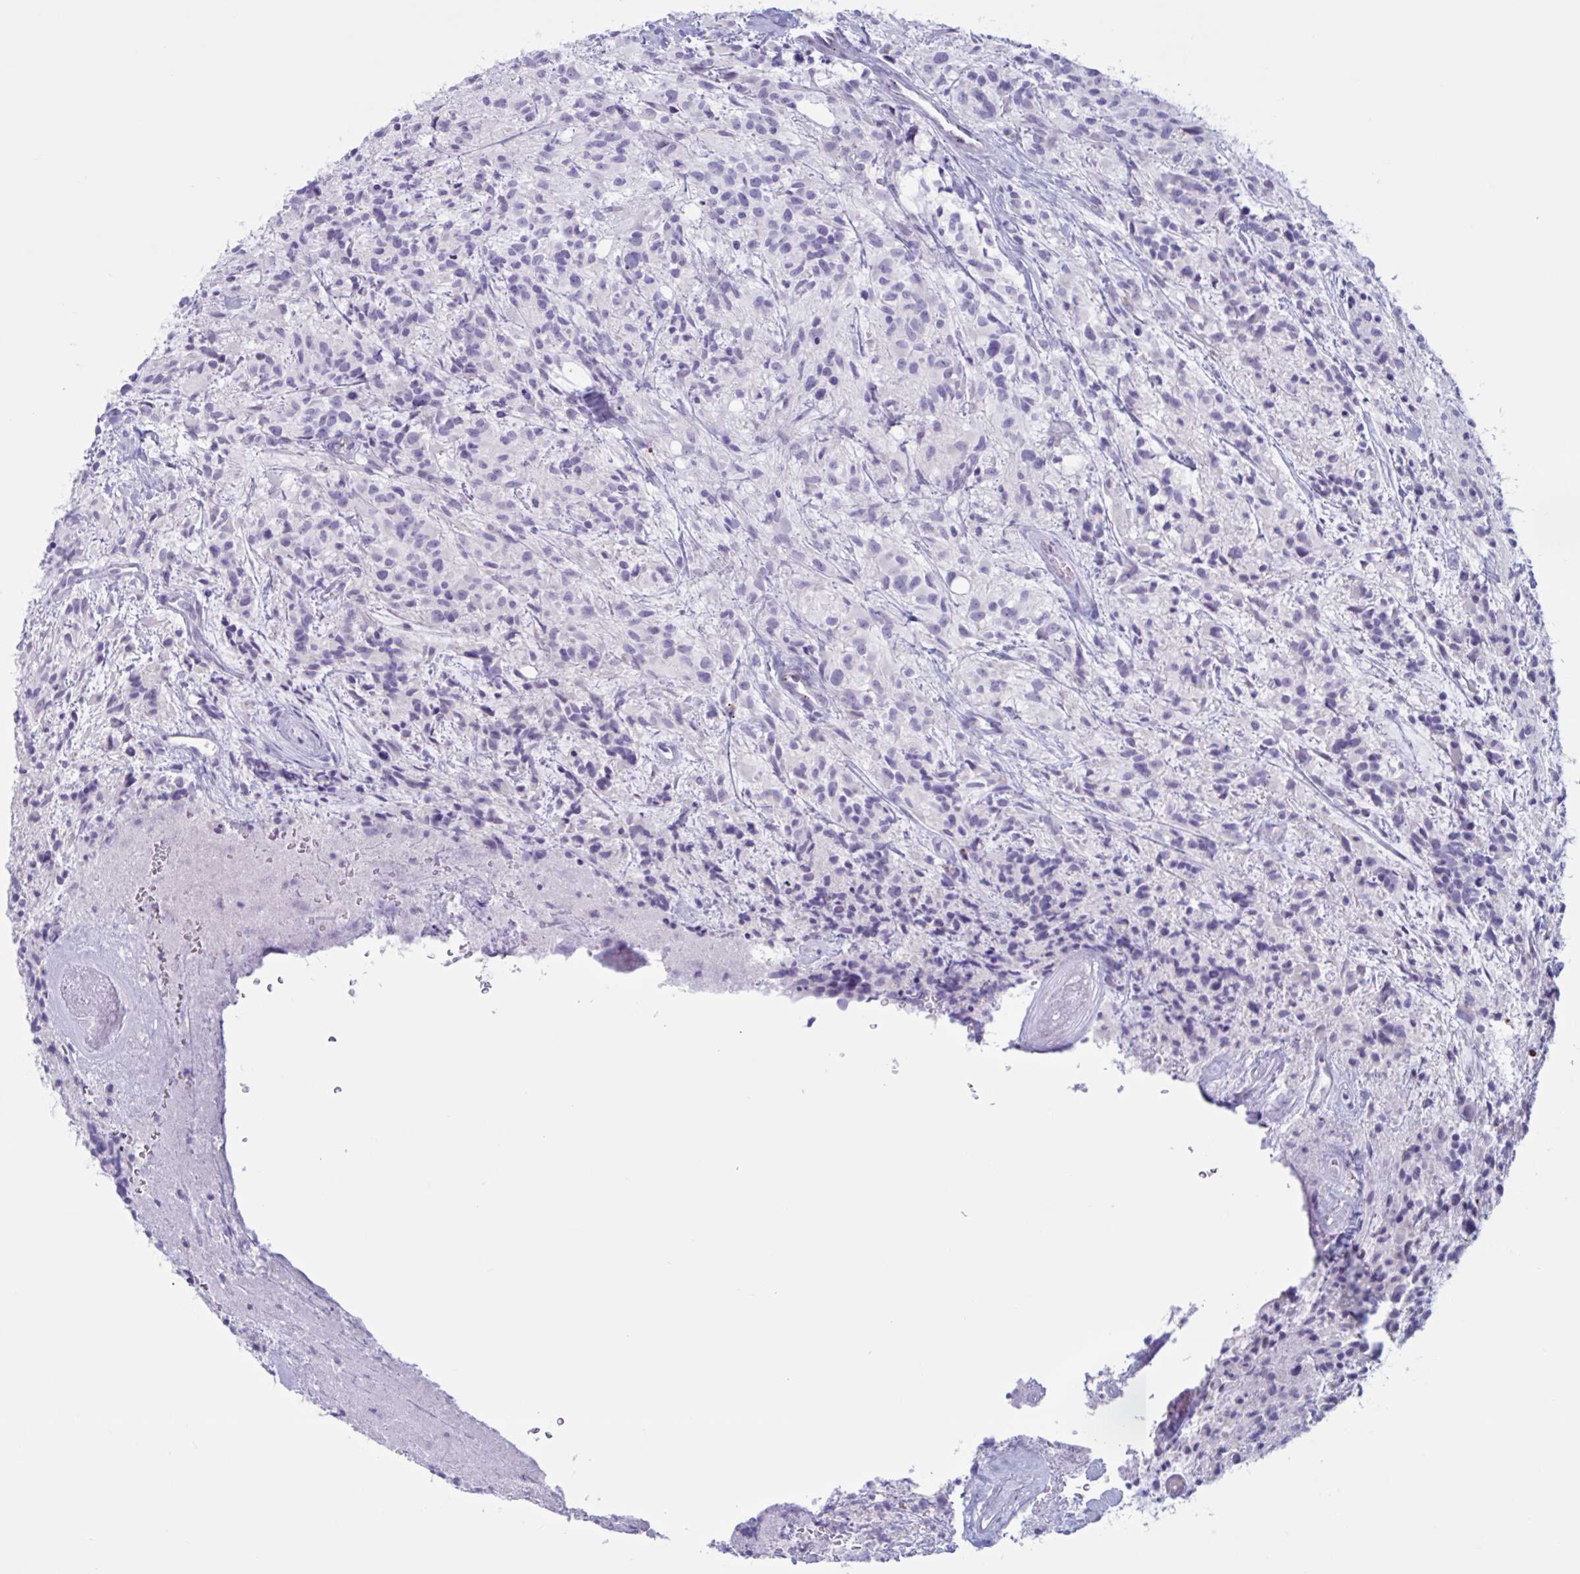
{"staining": {"intensity": "negative", "quantity": "none", "location": "none"}, "tissue": "glioma", "cell_type": "Tumor cells", "image_type": "cancer", "snomed": [{"axis": "morphology", "description": "Glioma, malignant, High grade"}, {"axis": "topography", "description": "Brain"}], "caption": "The IHC histopathology image has no significant positivity in tumor cells of glioma tissue.", "gene": "XCL1", "patient": {"sex": "female", "age": 67}}